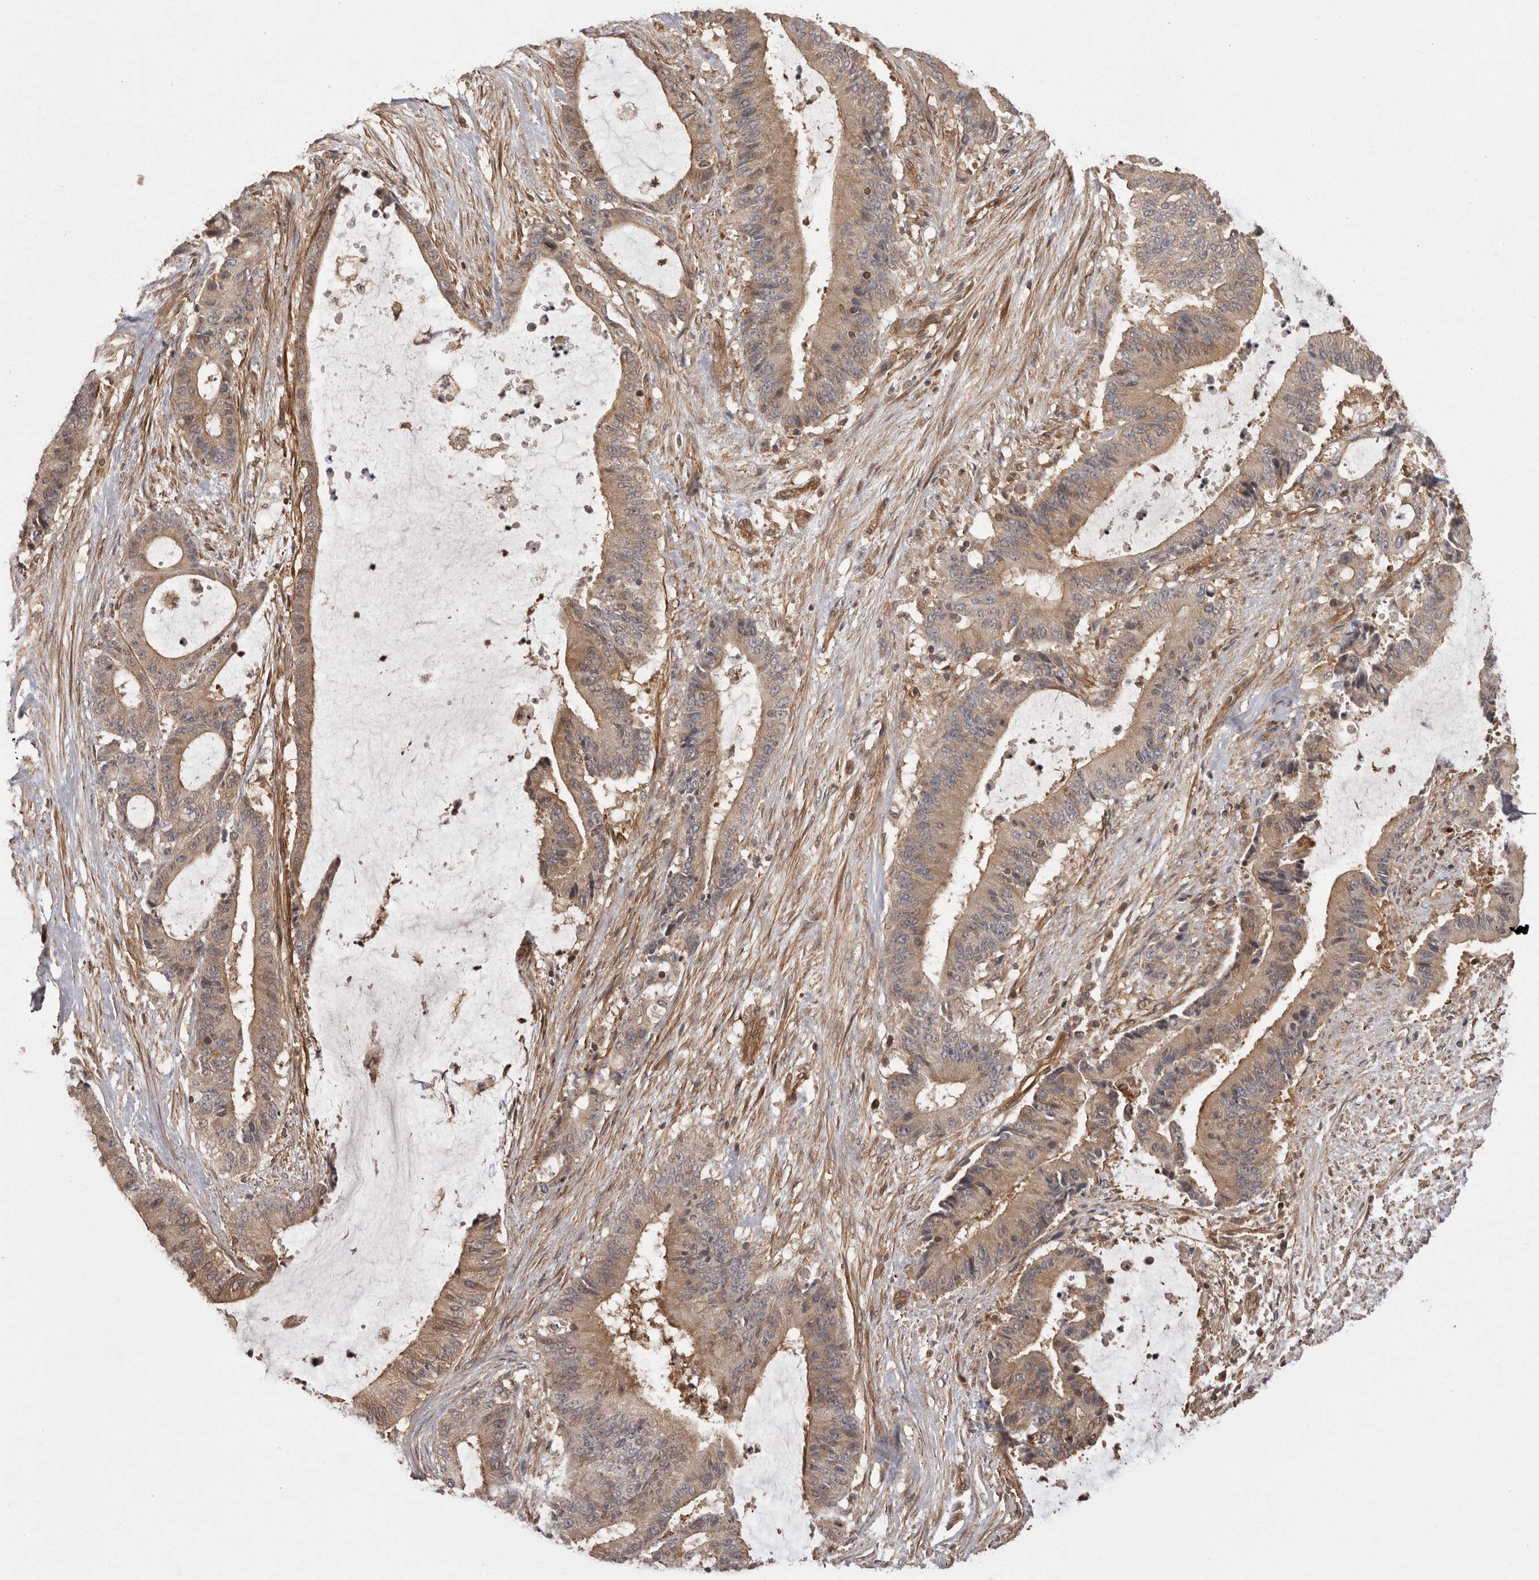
{"staining": {"intensity": "moderate", "quantity": ">75%", "location": "cytoplasmic/membranous"}, "tissue": "liver cancer", "cell_type": "Tumor cells", "image_type": "cancer", "snomed": [{"axis": "morphology", "description": "Normal tissue, NOS"}, {"axis": "morphology", "description": "Cholangiocarcinoma"}, {"axis": "topography", "description": "Liver"}, {"axis": "topography", "description": "Peripheral nerve tissue"}], "caption": "A brown stain highlights moderate cytoplasmic/membranous staining of a protein in liver cancer tumor cells. (brown staining indicates protein expression, while blue staining denotes nuclei).", "gene": "NFKBIA", "patient": {"sex": "female", "age": 73}}